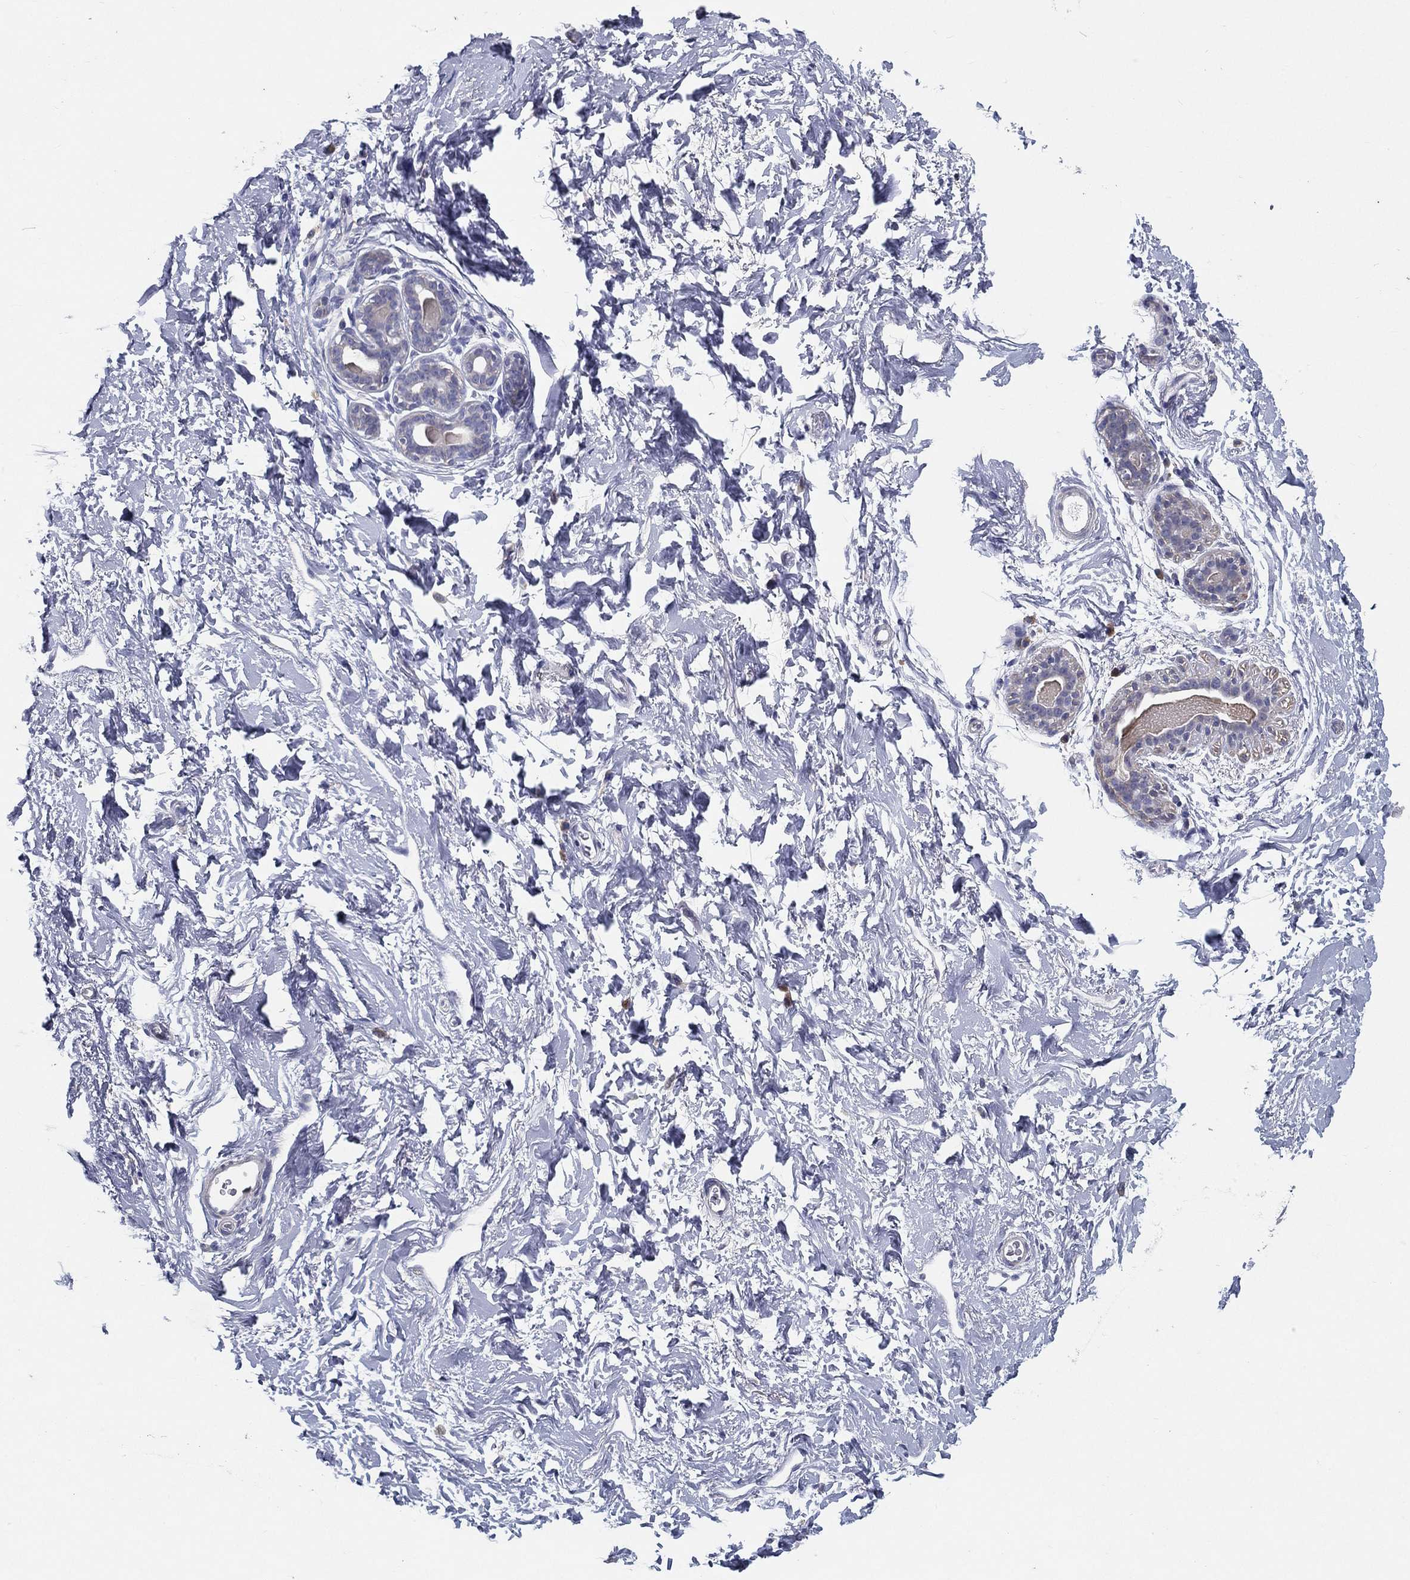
{"staining": {"intensity": "negative", "quantity": "none", "location": "none"}, "tissue": "breast", "cell_type": "Adipocytes", "image_type": "normal", "snomed": [{"axis": "morphology", "description": "Normal tissue, NOS"}, {"axis": "topography", "description": "Breast"}], "caption": "Immunohistochemistry (IHC) of normal human breast shows no positivity in adipocytes. (DAB (3,3'-diaminobenzidine) immunohistochemistry (IHC) with hematoxylin counter stain).", "gene": "PCSK1", "patient": {"sex": "female", "age": 43}}